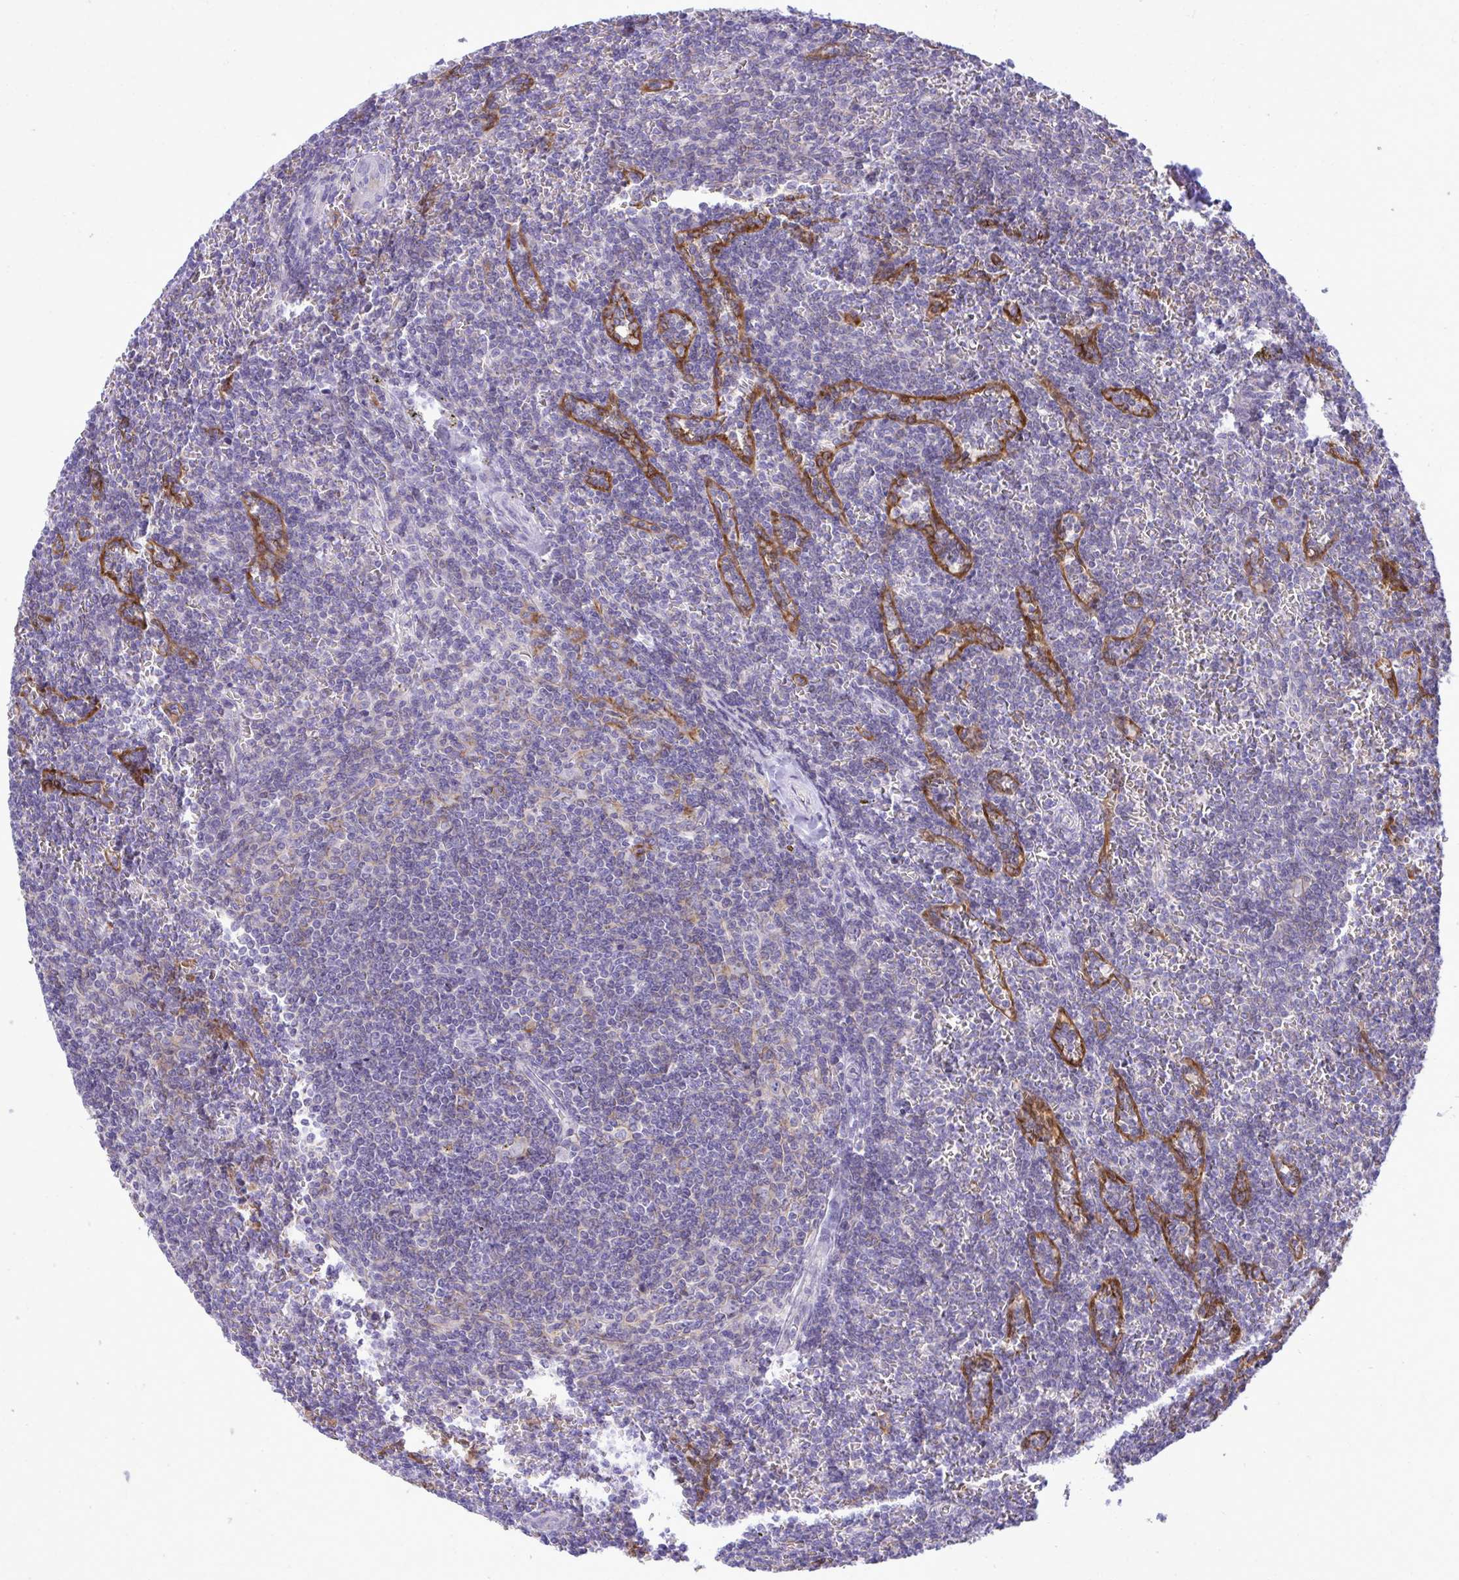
{"staining": {"intensity": "negative", "quantity": "none", "location": "none"}, "tissue": "lymphoma", "cell_type": "Tumor cells", "image_type": "cancer", "snomed": [{"axis": "morphology", "description": "Malignant lymphoma, non-Hodgkin's type, Low grade"}, {"axis": "topography", "description": "Spleen"}], "caption": "This is an IHC histopathology image of human lymphoma. There is no expression in tumor cells.", "gene": "PITPNM3", "patient": {"sex": "male", "age": 78}}